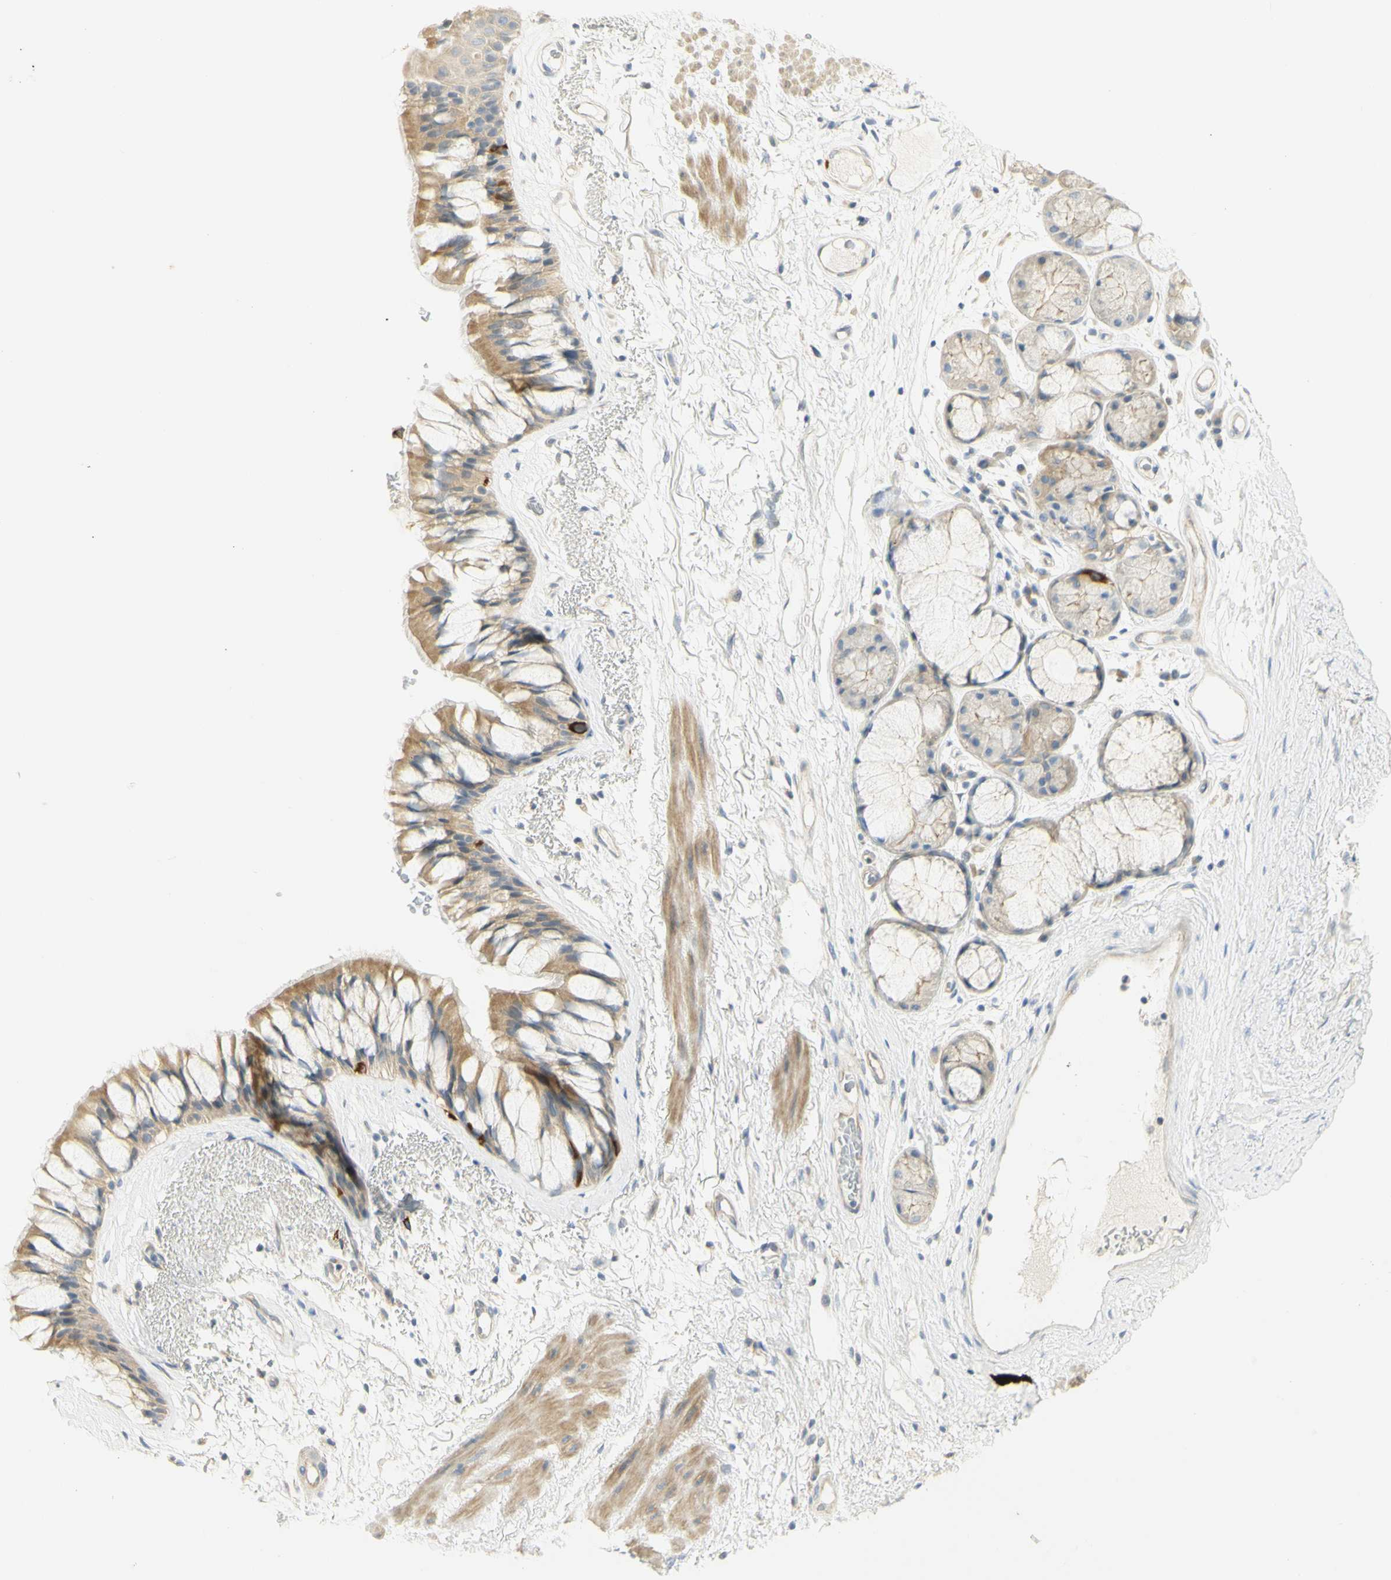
{"staining": {"intensity": "moderate", "quantity": ">75%", "location": "cytoplasmic/membranous"}, "tissue": "bronchus", "cell_type": "Respiratory epithelial cells", "image_type": "normal", "snomed": [{"axis": "morphology", "description": "Normal tissue, NOS"}, {"axis": "topography", "description": "Bronchus"}], "caption": "Normal bronchus displays moderate cytoplasmic/membranous staining in approximately >75% of respiratory epithelial cells, visualized by immunohistochemistry.", "gene": "KIF11", "patient": {"sex": "male", "age": 66}}